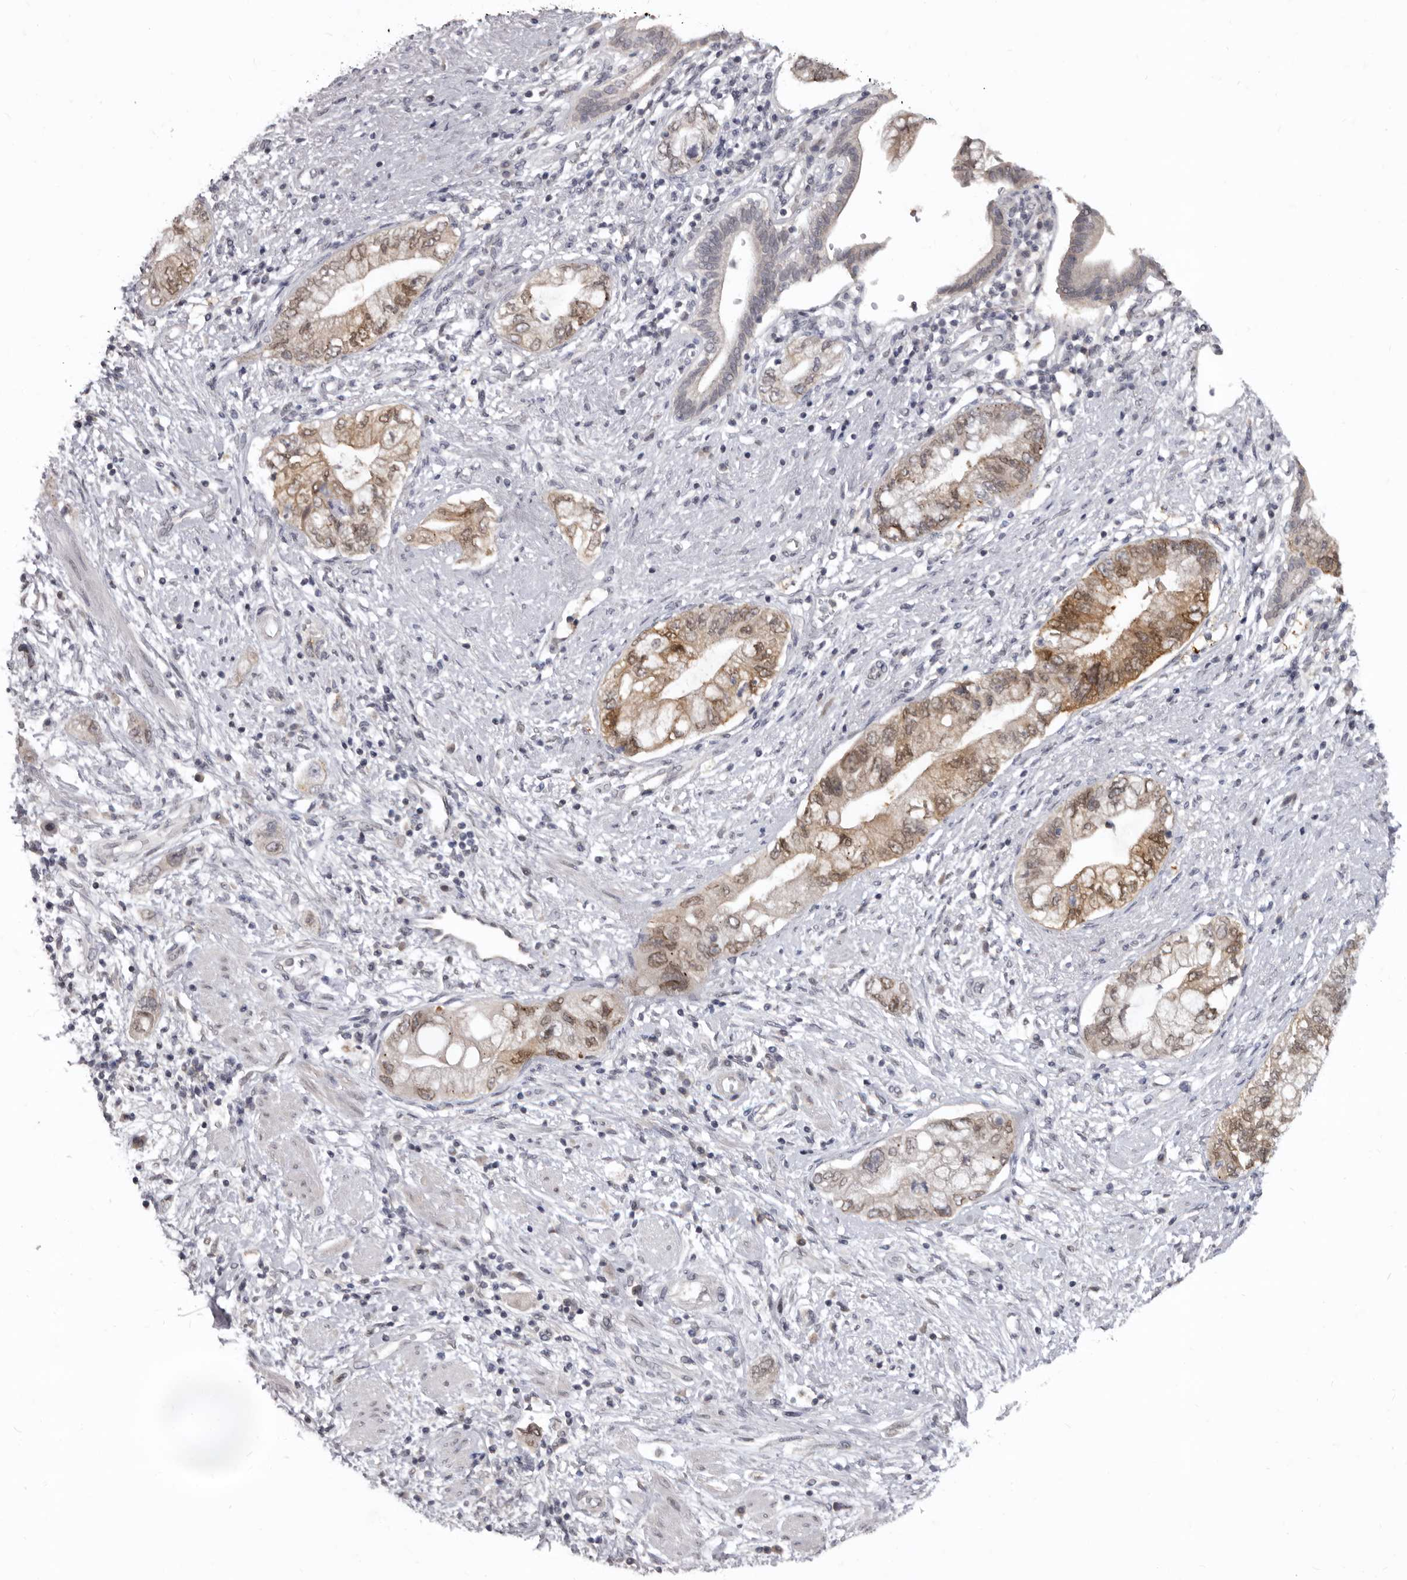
{"staining": {"intensity": "moderate", "quantity": "<25%", "location": "cytoplasmic/membranous"}, "tissue": "pancreatic cancer", "cell_type": "Tumor cells", "image_type": "cancer", "snomed": [{"axis": "morphology", "description": "Adenocarcinoma, NOS"}, {"axis": "topography", "description": "Pancreas"}], "caption": "IHC of human pancreatic cancer (adenocarcinoma) exhibits low levels of moderate cytoplasmic/membranous positivity in approximately <25% of tumor cells.", "gene": "SULT1E1", "patient": {"sex": "female", "age": 73}}